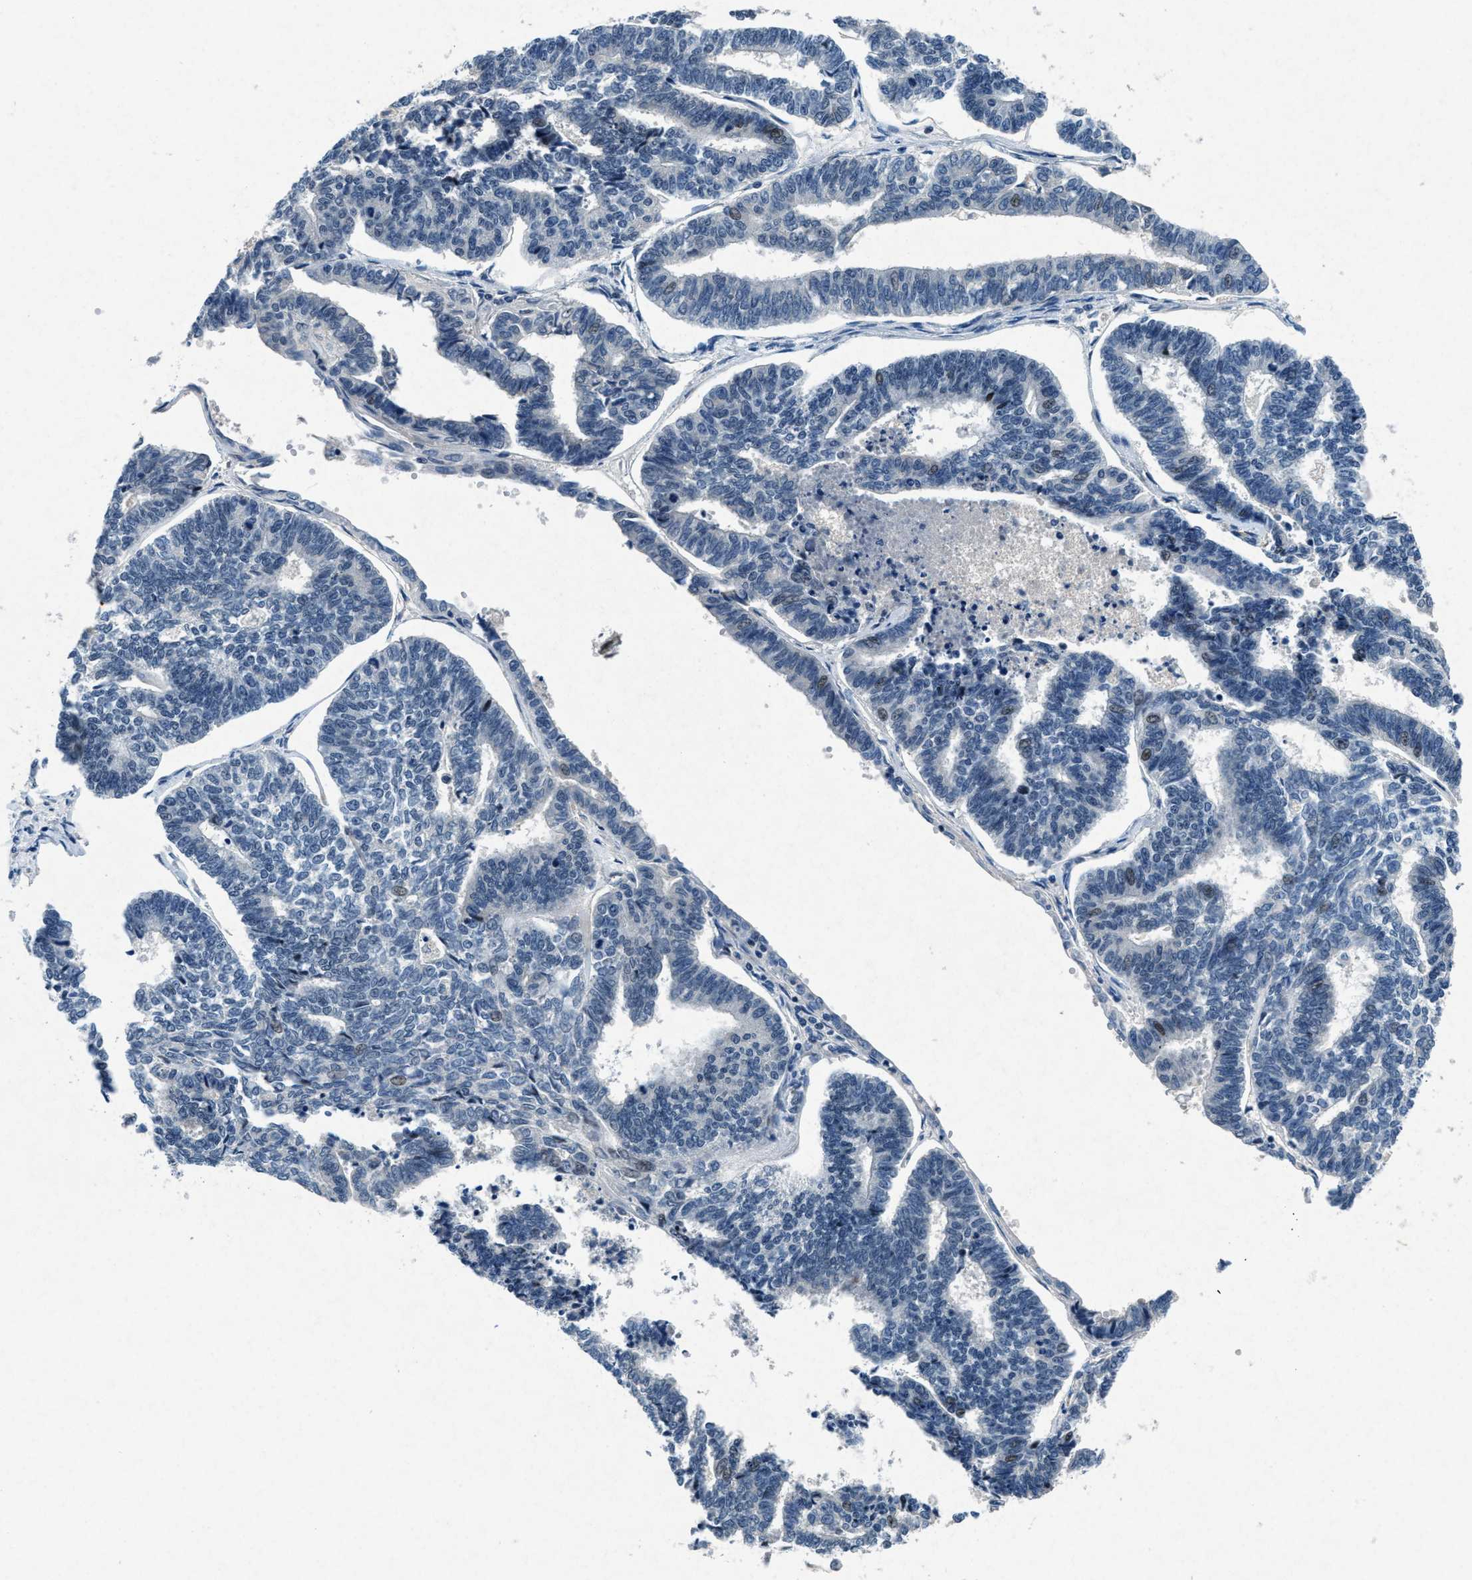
{"staining": {"intensity": "moderate", "quantity": "<25%", "location": "cytoplasmic/membranous"}, "tissue": "endometrial cancer", "cell_type": "Tumor cells", "image_type": "cancer", "snomed": [{"axis": "morphology", "description": "Adenocarcinoma, NOS"}, {"axis": "topography", "description": "Endometrium"}], "caption": "Tumor cells reveal low levels of moderate cytoplasmic/membranous expression in approximately <25% of cells in human adenocarcinoma (endometrial).", "gene": "PHLDA1", "patient": {"sex": "female", "age": 70}}